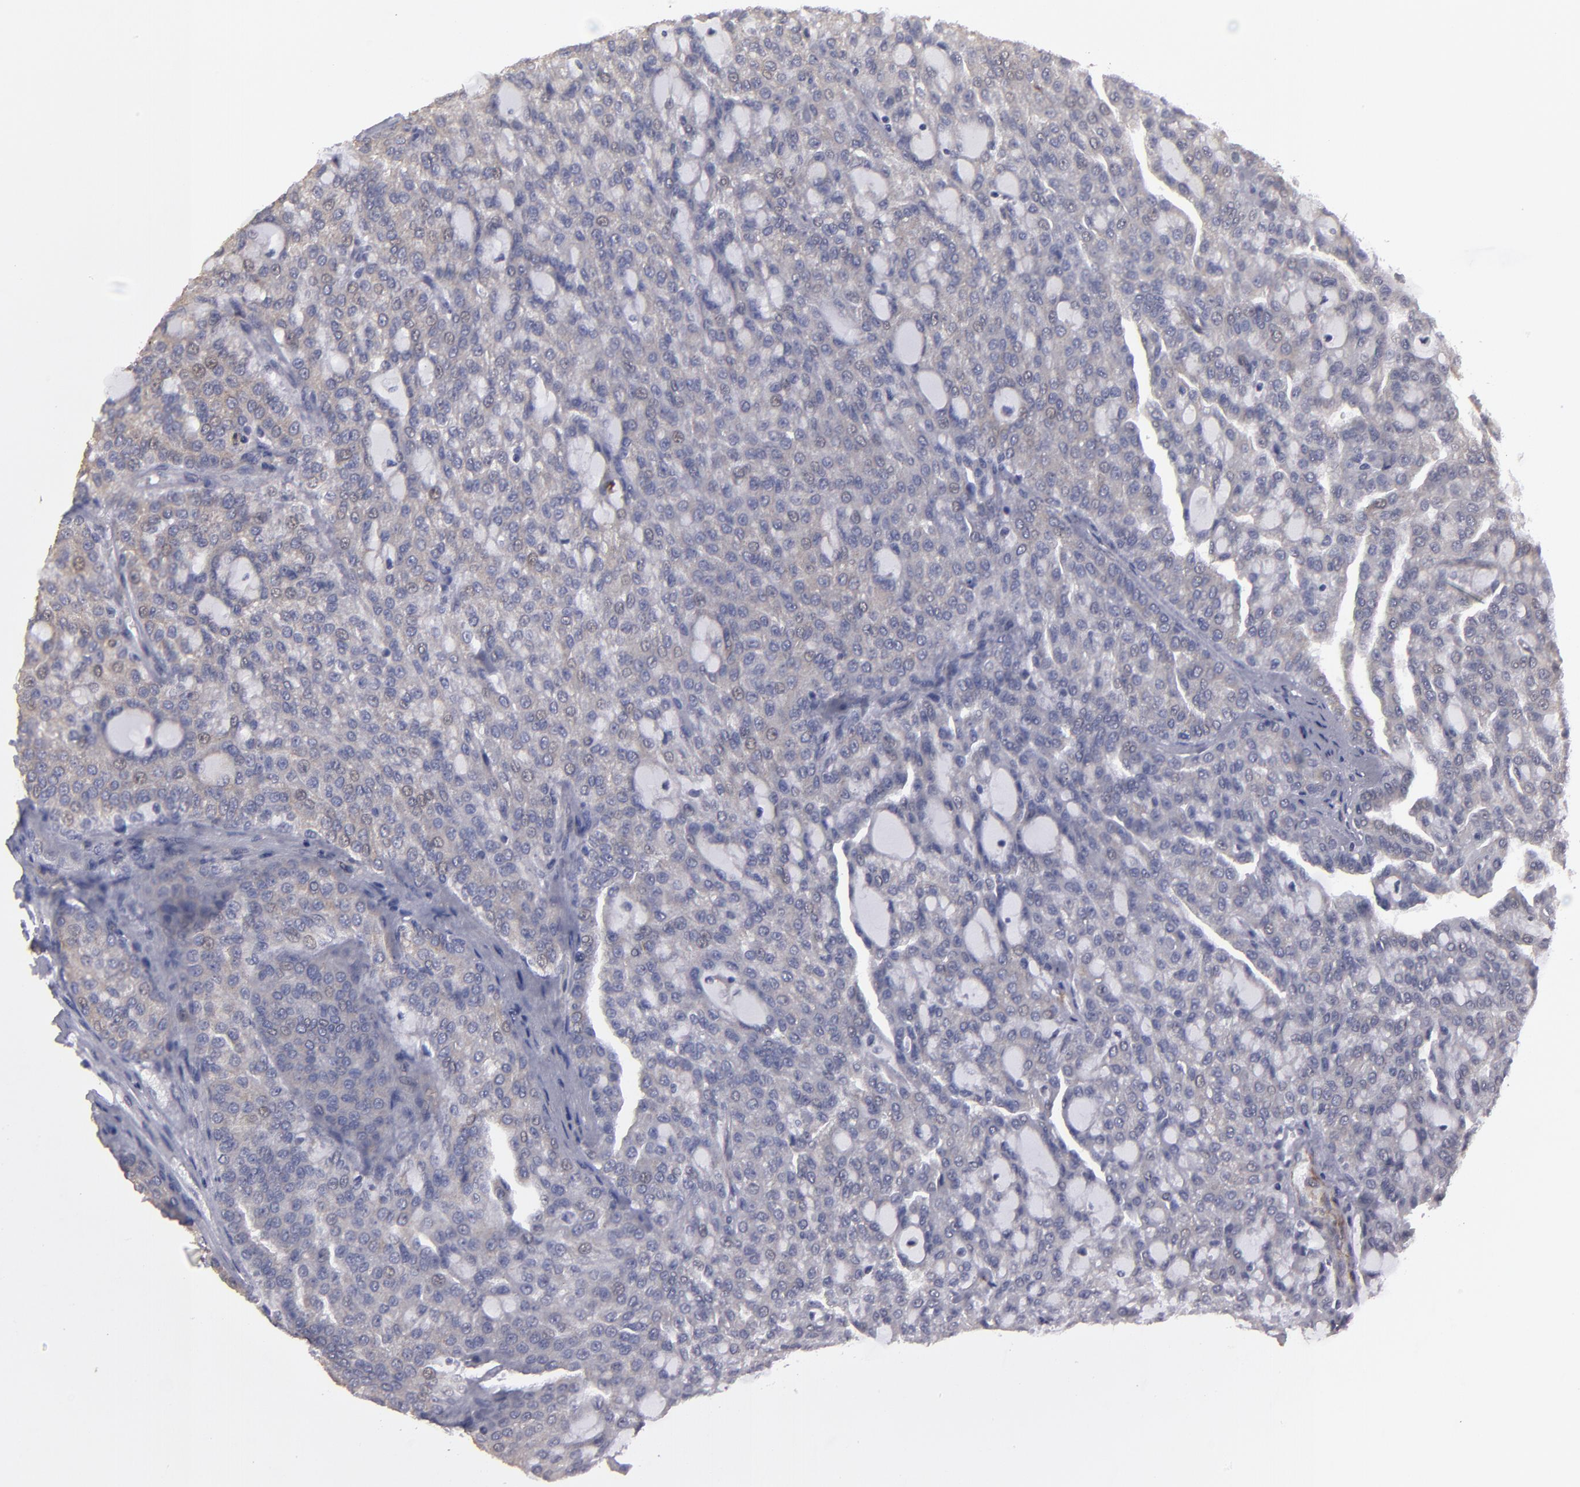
{"staining": {"intensity": "weak", "quantity": "25%-75%", "location": "cytoplasmic/membranous"}, "tissue": "renal cancer", "cell_type": "Tumor cells", "image_type": "cancer", "snomed": [{"axis": "morphology", "description": "Adenocarcinoma, NOS"}, {"axis": "topography", "description": "Kidney"}], "caption": "A high-resolution micrograph shows immunohistochemistry staining of adenocarcinoma (renal), which demonstrates weak cytoplasmic/membranous expression in approximately 25%-75% of tumor cells.", "gene": "ZNF175", "patient": {"sex": "male", "age": 63}}